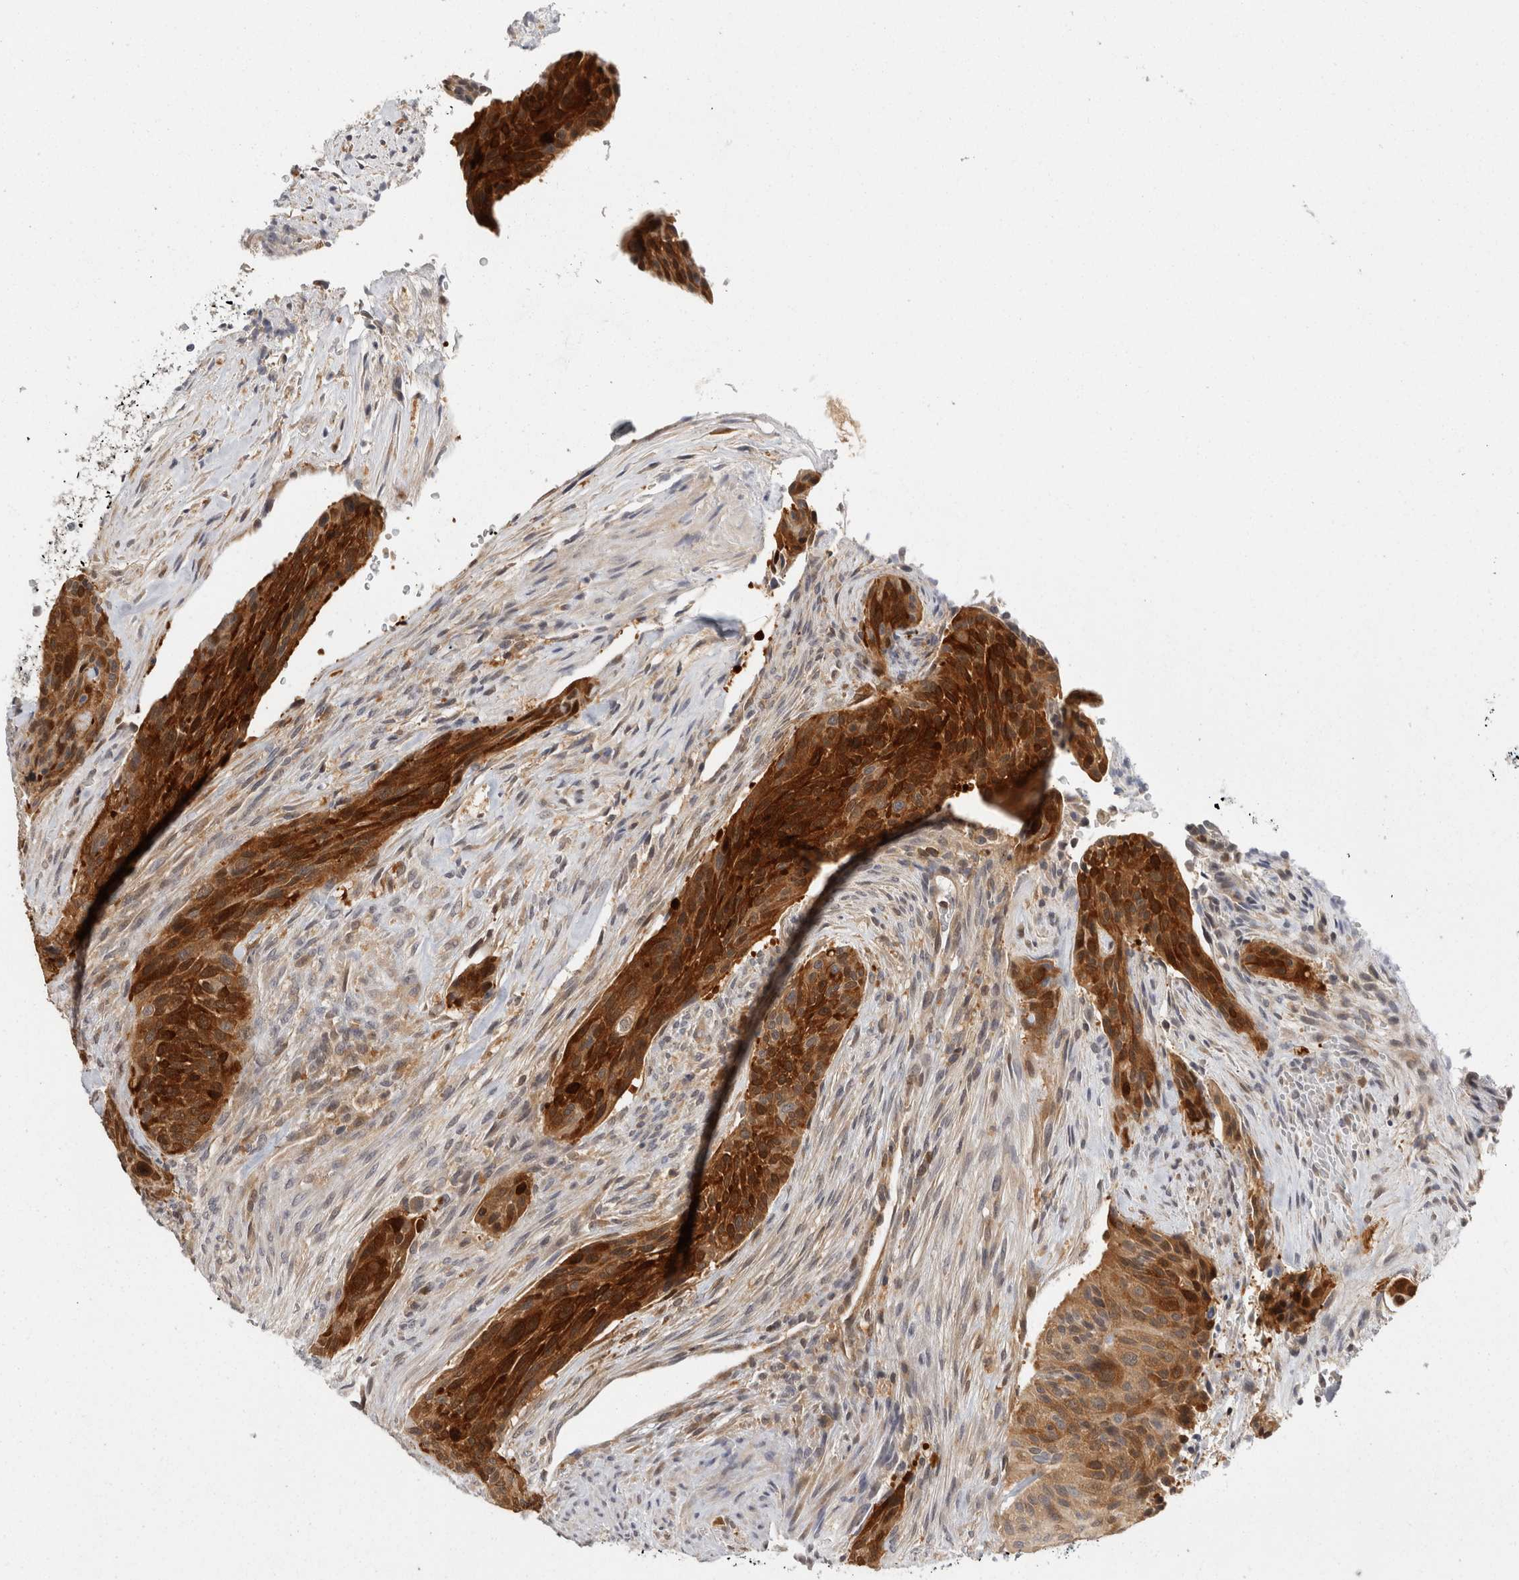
{"staining": {"intensity": "strong", "quantity": "25%-75%", "location": "cytoplasmic/membranous,nuclear"}, "tissue": "urothelial cancer", "cell_type": "Tumor cells", "image_type": "cancer", "snomed": [{"axis": "morphology", "description": "Urothelial carcinoma, High grade"}, {"axis": "topography", "description": "Urinary bladder"}], "caption": "Protein expression analysis of urothelial carcinoma (high-grade) displays strong cytoplasmic/membranous and nuclear positivity in about 25%-75% of tumor cells. The staining was performed using DAB to visualize the protein expression in brown, while the nuclei were stained in blue with hematoxylin (Magnification: 20x).", "gene": "ACAT2", "patient": {"sex": "male", "age": 35}}